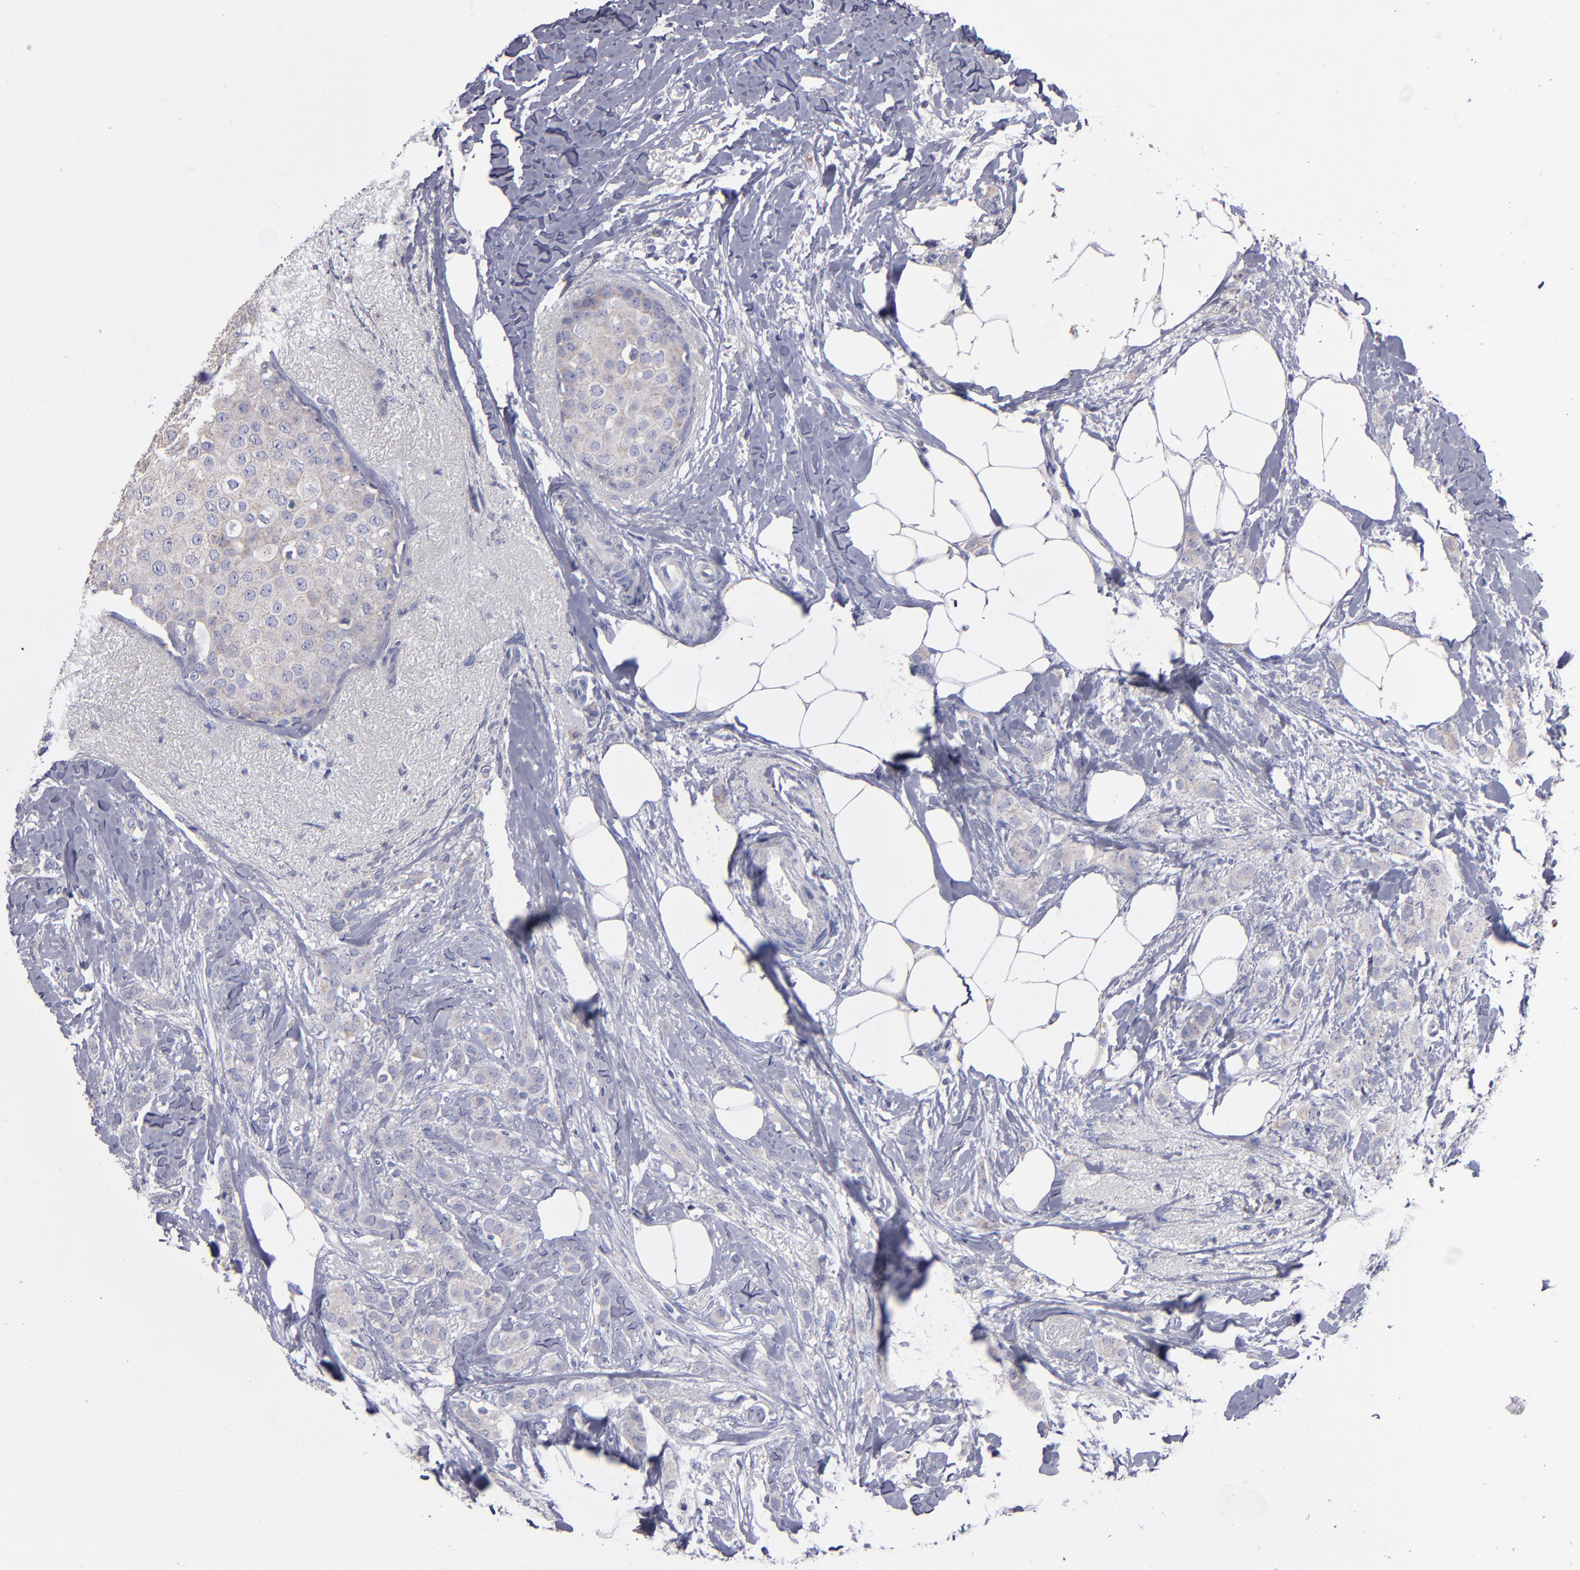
{"staining": {"intensity": "weak", "quantity": ">75%", "location": "cytoplasmic/membranous"}, "tissue": "breast cancer", "cell_type": "Tumor cells", "image_type": "cancer", "snomed": [{"axis": "morphology", "description": "Lobular carcinoma"}, {"axis": "topography", "description": "Breast"}], "caption": "A low amount of weak cytoplasmic/membranous staining is seen in about >75% of tumor cells in lobular carcinoma (breast) tissue.", "gene": "FGR", "patient": {"sex": "female", "age": 55}}